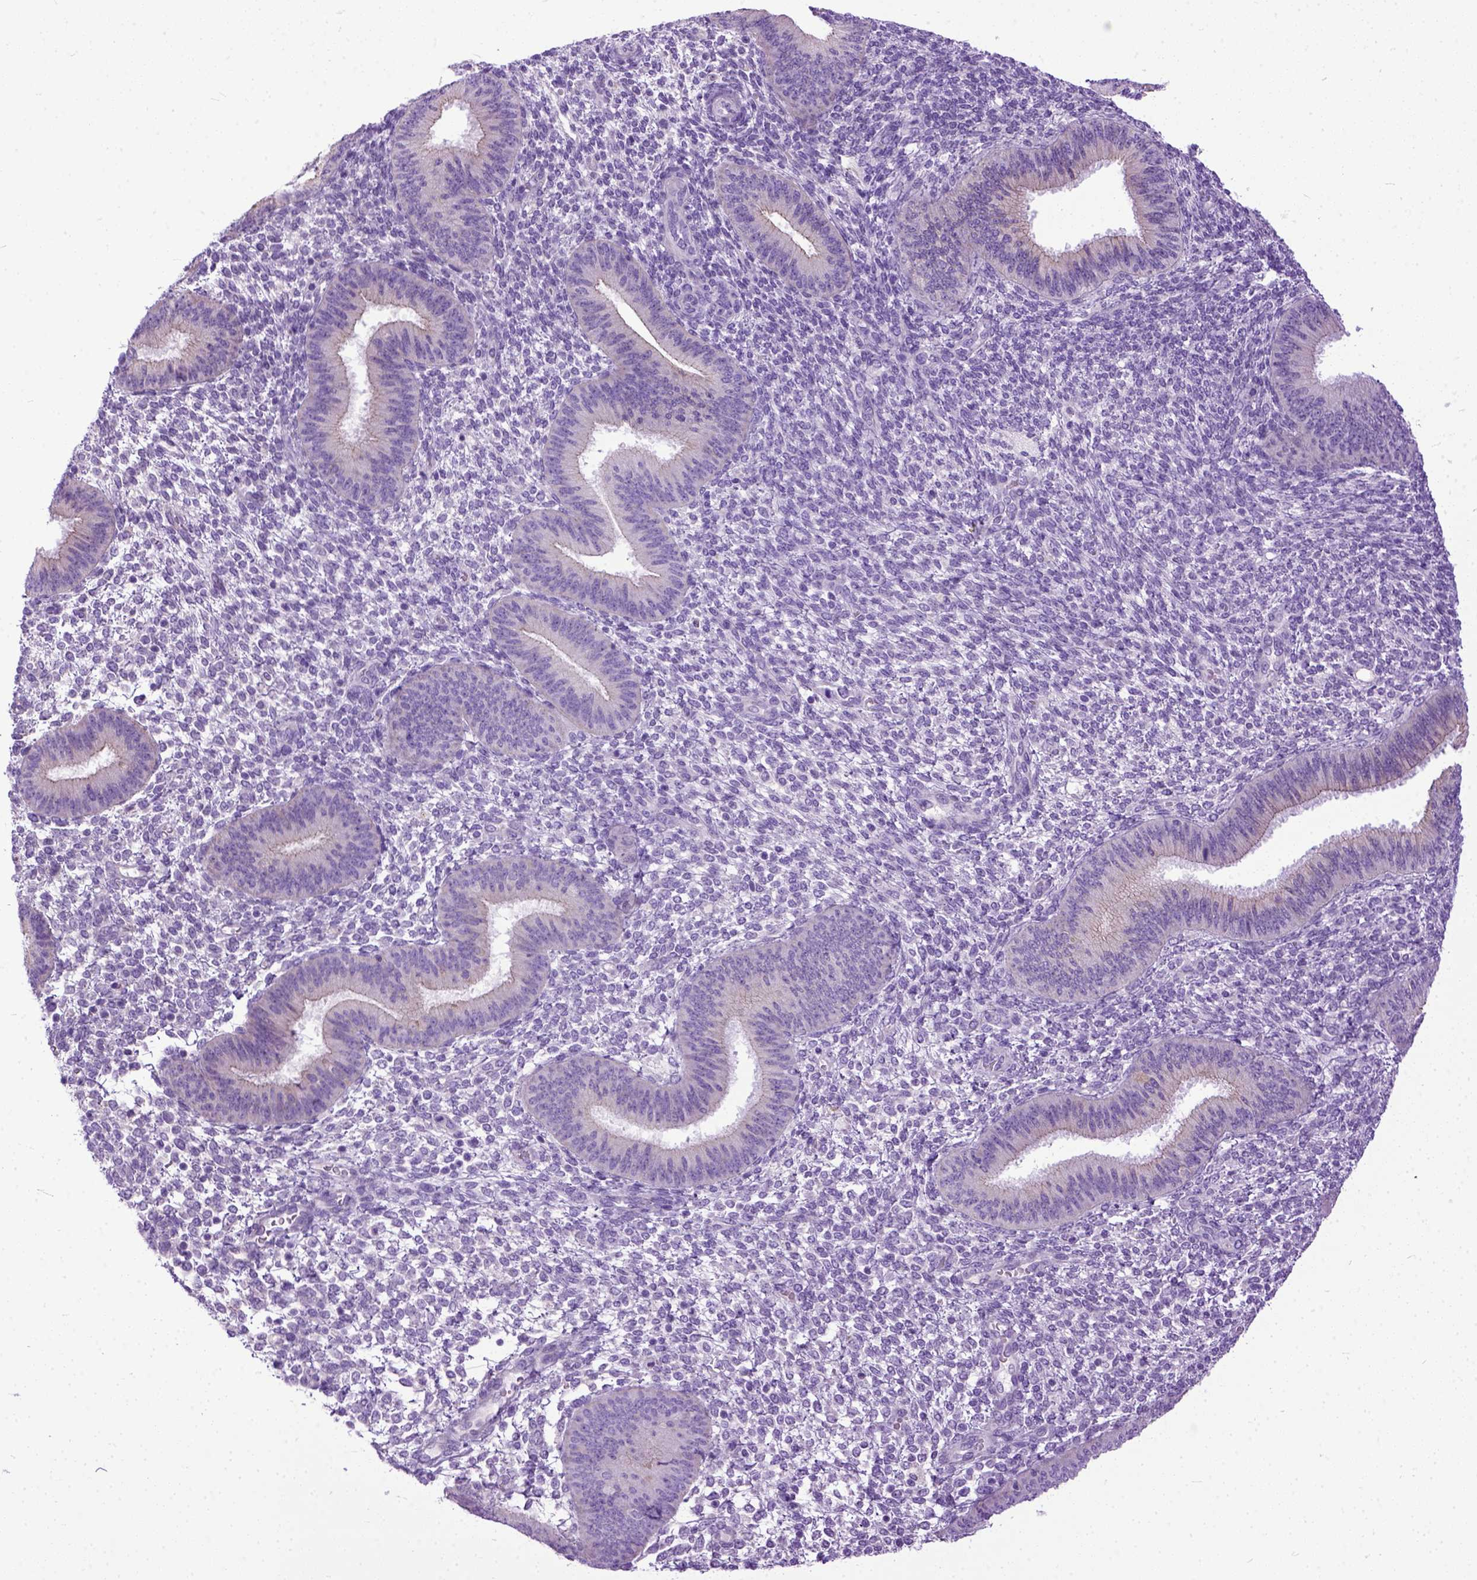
{"staining": {"intensity": "negative", "quantity": "none", "location": "none"}, "tissue": "endometrium", "cell_type": "Cells in endometrial stroma", "image_type": "normal", "snomed": [{"axis": "morphology", "description": "Normal tissue, NOS"}, {"axis": "topography", "description": "Endometrium"}], "caption": "The photomicrograph displays no significant positivity in cells in endometrial stroma of endometrium.", "gene": "PPL", "patient": {"sex": "female", "age": 39}}